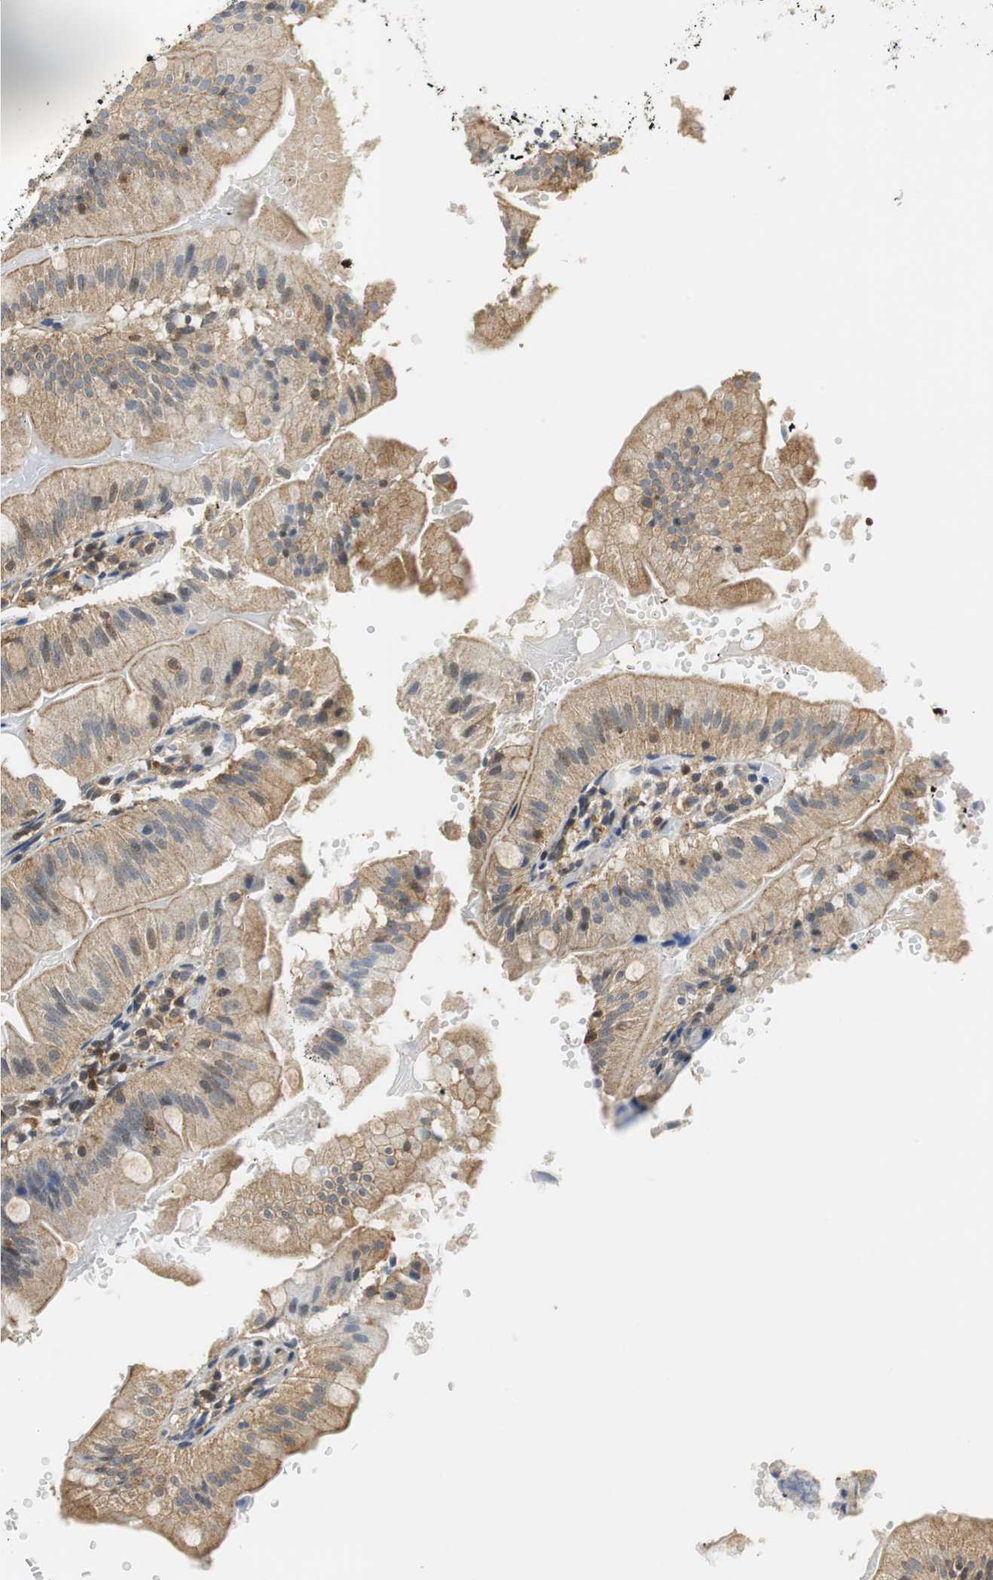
{"staining": {"intensity": "moderate", "quantity": ">75%", "location": "cytoplasmic/membranous"}, "tissue": "small intestine", "cell_type": "Glandular cells", "image_type": "normal", "snomed": [{"axis": "morphology", "description": "Normal tissue, NOS"}, {"axis": "topography", "description": "Small intestine"}], "caption": "The histopathology image reveals staining of normal small intestine, revealing moderate cytoplasmic/membranous protein positivity (brown color) within glandular cells.", "gene": "GSDMD", "patient": {"sex": "male", "age": 71}}